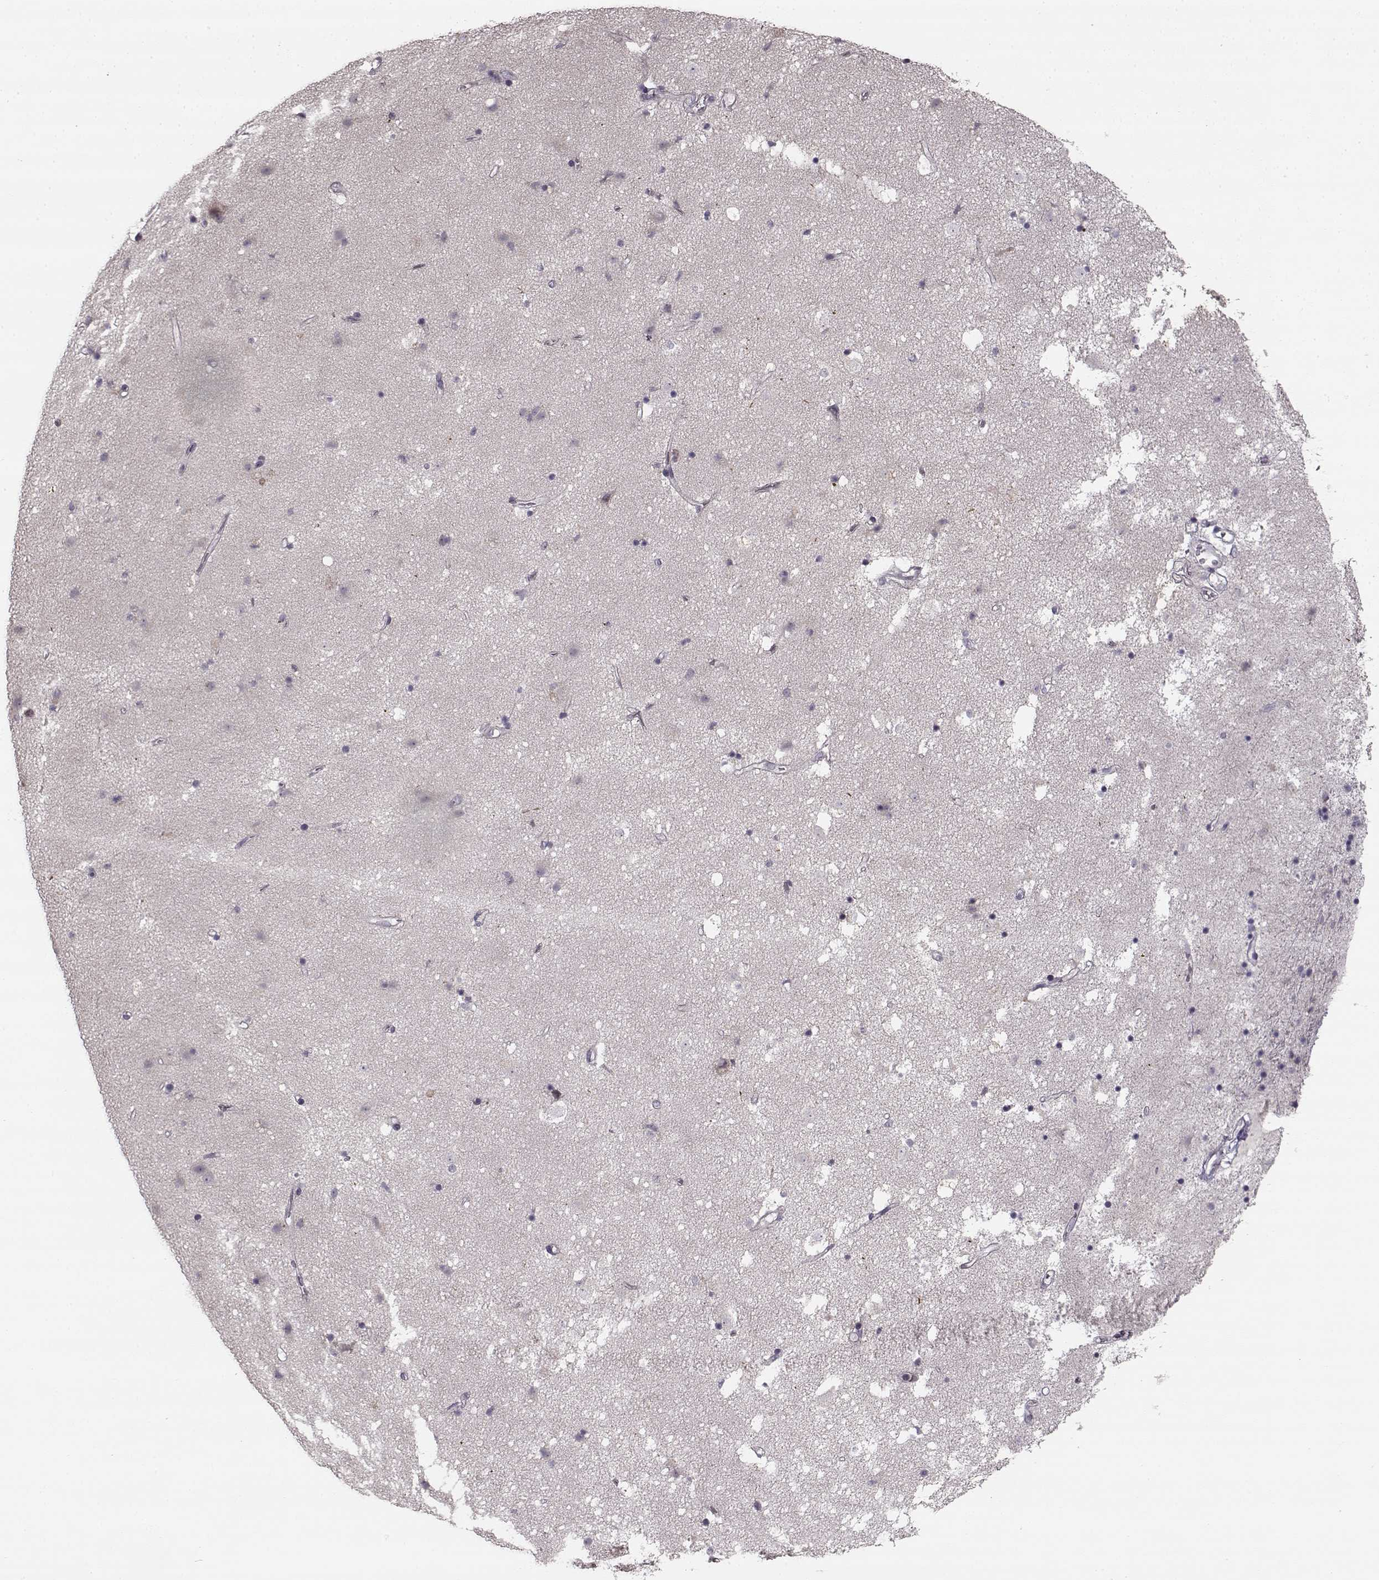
{"staining": {"intensity": "negative", "quantity": "none", "location": "none"}, "tissue": "caudate", "cell_type": "Glial cells", "image_type": "normal", "snomed": [{"axis": "morphology", "description": "Normal tissue, NOS"}, {"axis": "topography", "description": "Lateral ventricle wall"}], "caption": "Caudate stained for a protein using immunohistochemistry shows no expression glial cells.", "gene": "HMMR", "patient": {"sex": "female", "age": 71}}